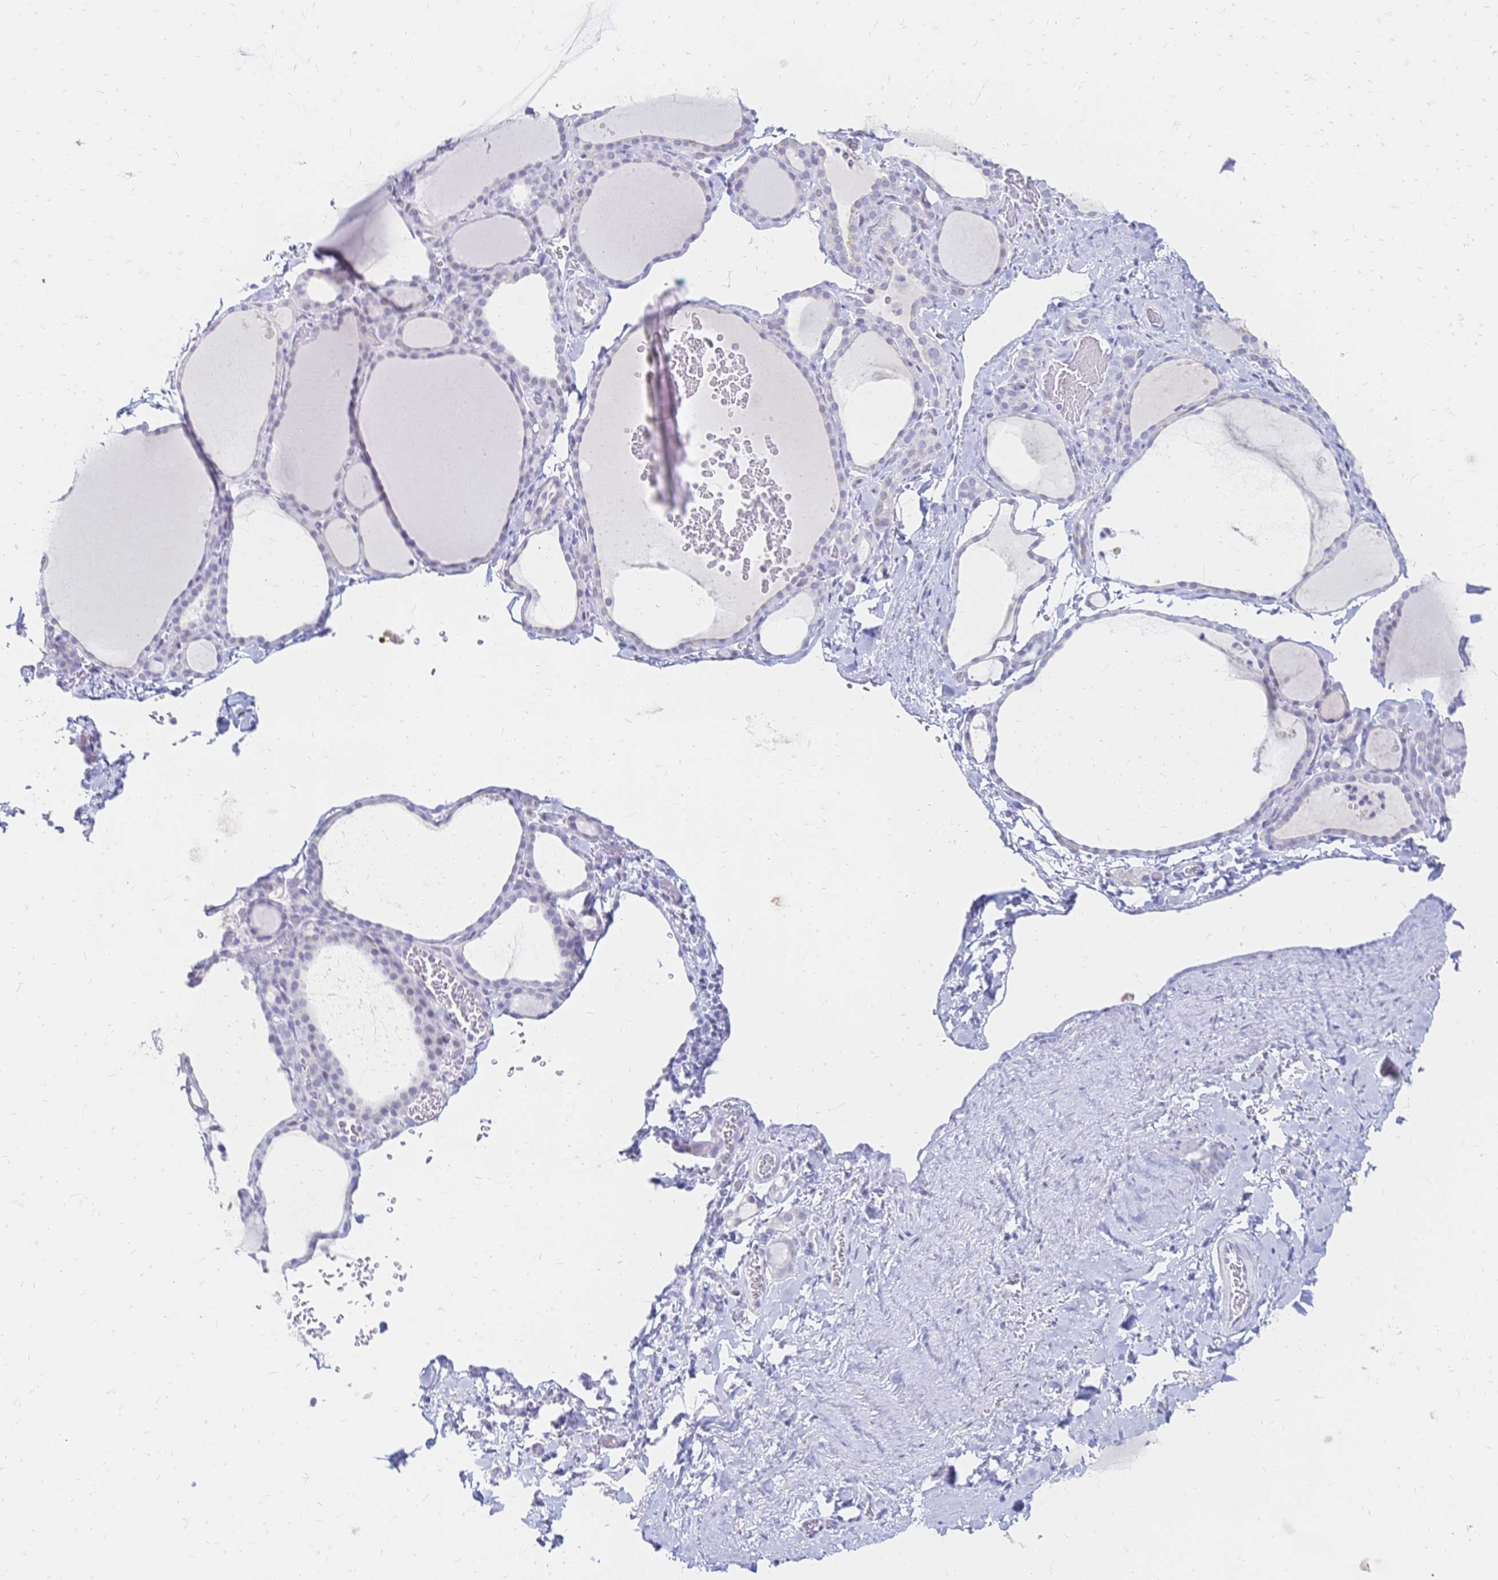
{"staining": {"intensity": "negative", "quantity": "none", "location": "none"}, "tissue": "thyroid gland", "cell_type": "Glandular cells", "image_type": "normal", "snomed": [{"axis": "morphology", "description": "Normal tissue, NOS"}, {"axis": "topography", "description": "Thyroid gland"}], "caption": "Thyroid gland stained for a protein using immunohistochemistry reveals no positivity glandular cells.", "gene": "PSORS1C2", "patient": {"sex": "female", "age": 22}}